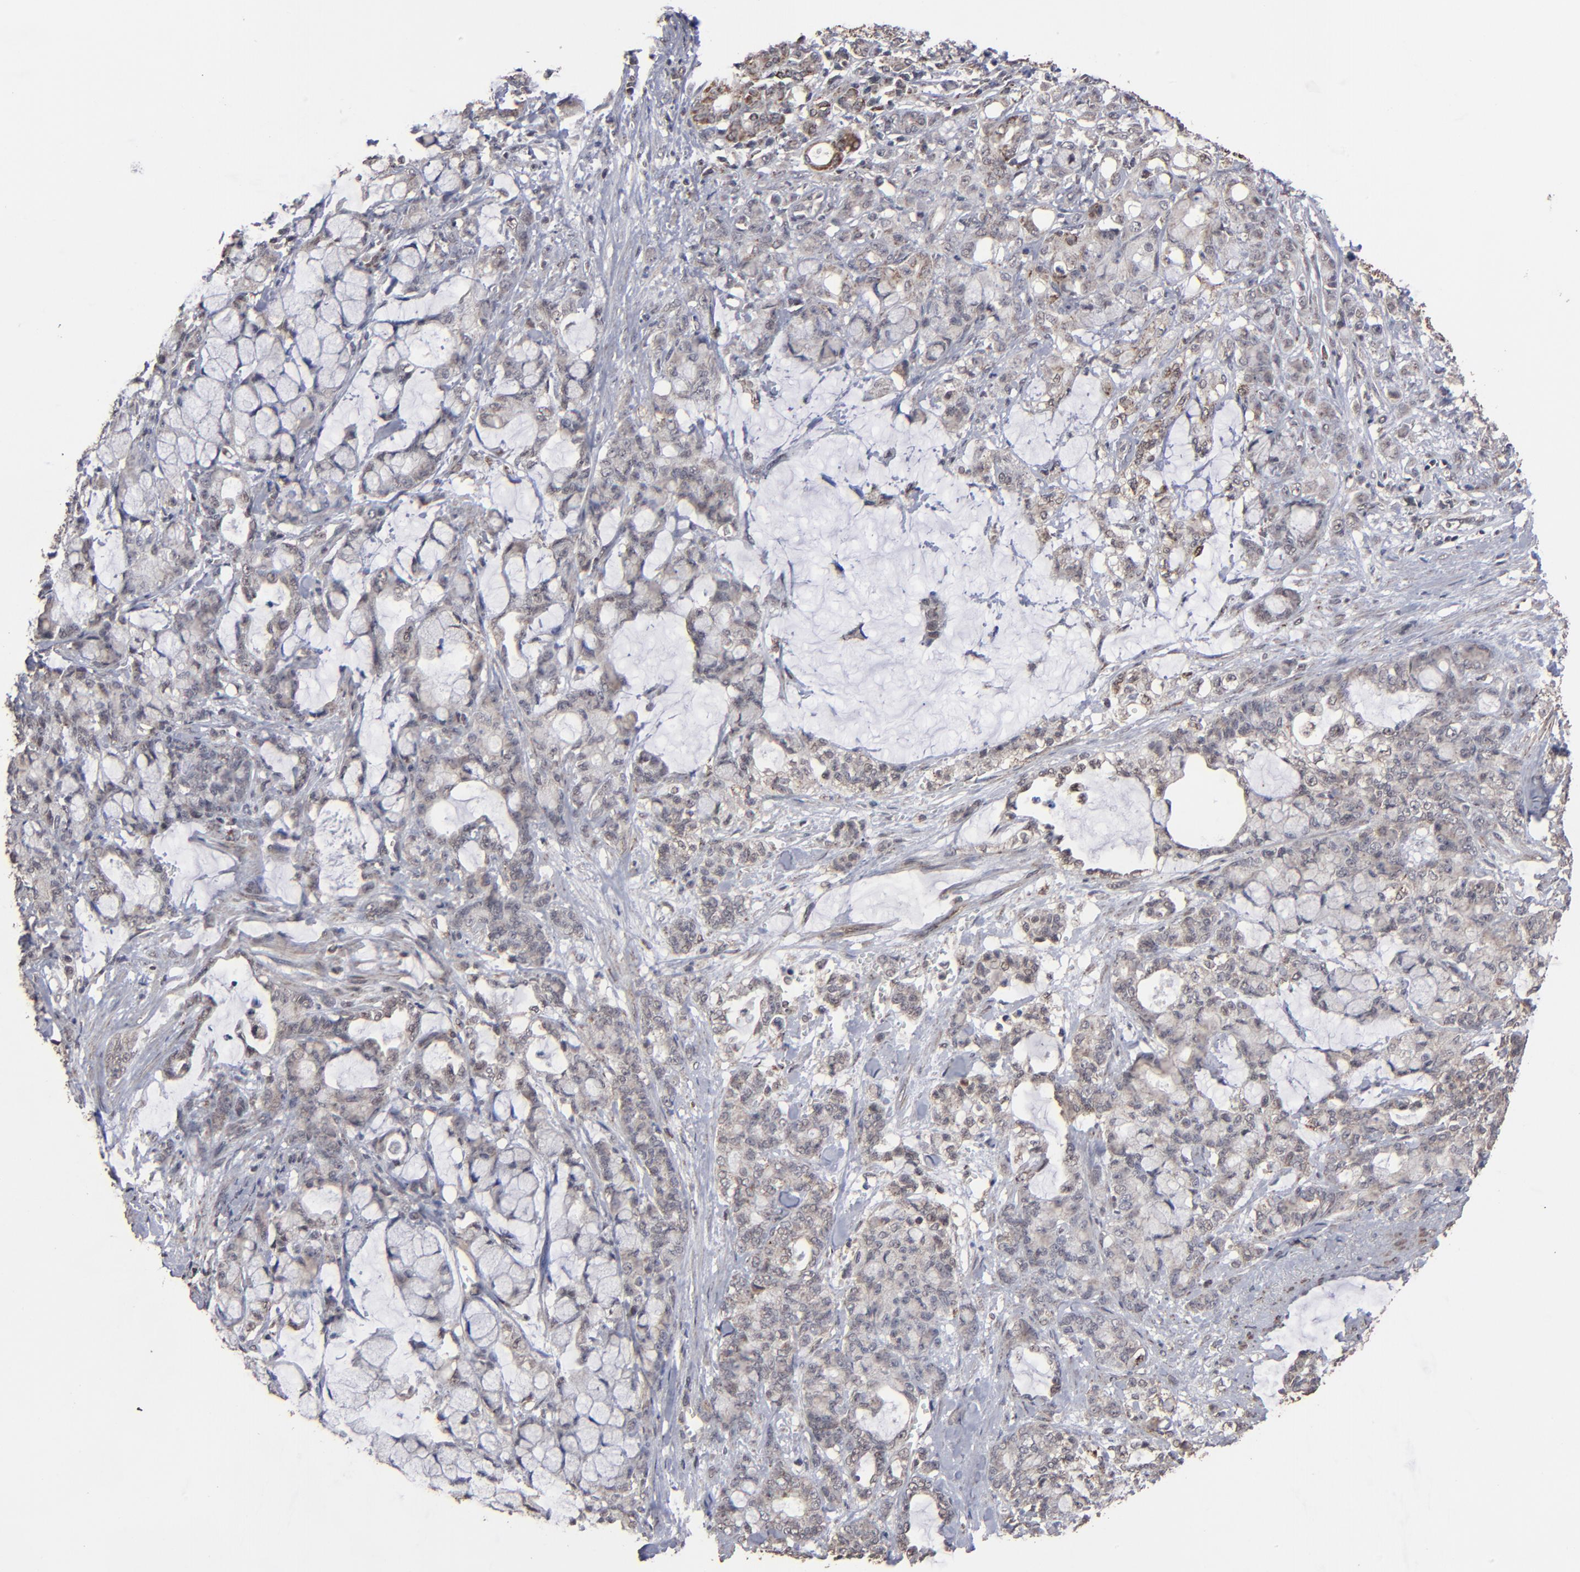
{"staining": {"intensity": "weak", "quantity": "<25%", "location": "cytoplasmic/membranous"}, "tissue": "pancreatic cancer", "cell_type": "Tumor cells", "image_type": "cancer", "snomed": [{"axis": "morphology", "description": "Adenocarcinoma, NOS"}, {"axis": "topography", "description": "Pancreas"}], "caption": "Immunohistochemistry (IHC) histopathology image of neoplastic tissue: human pancreatic cancer stained with DAB reveals no significant protein positivity in tumor cells.", "gene": "BNIP3", "patient": {"sex": "female", "age": 73}}